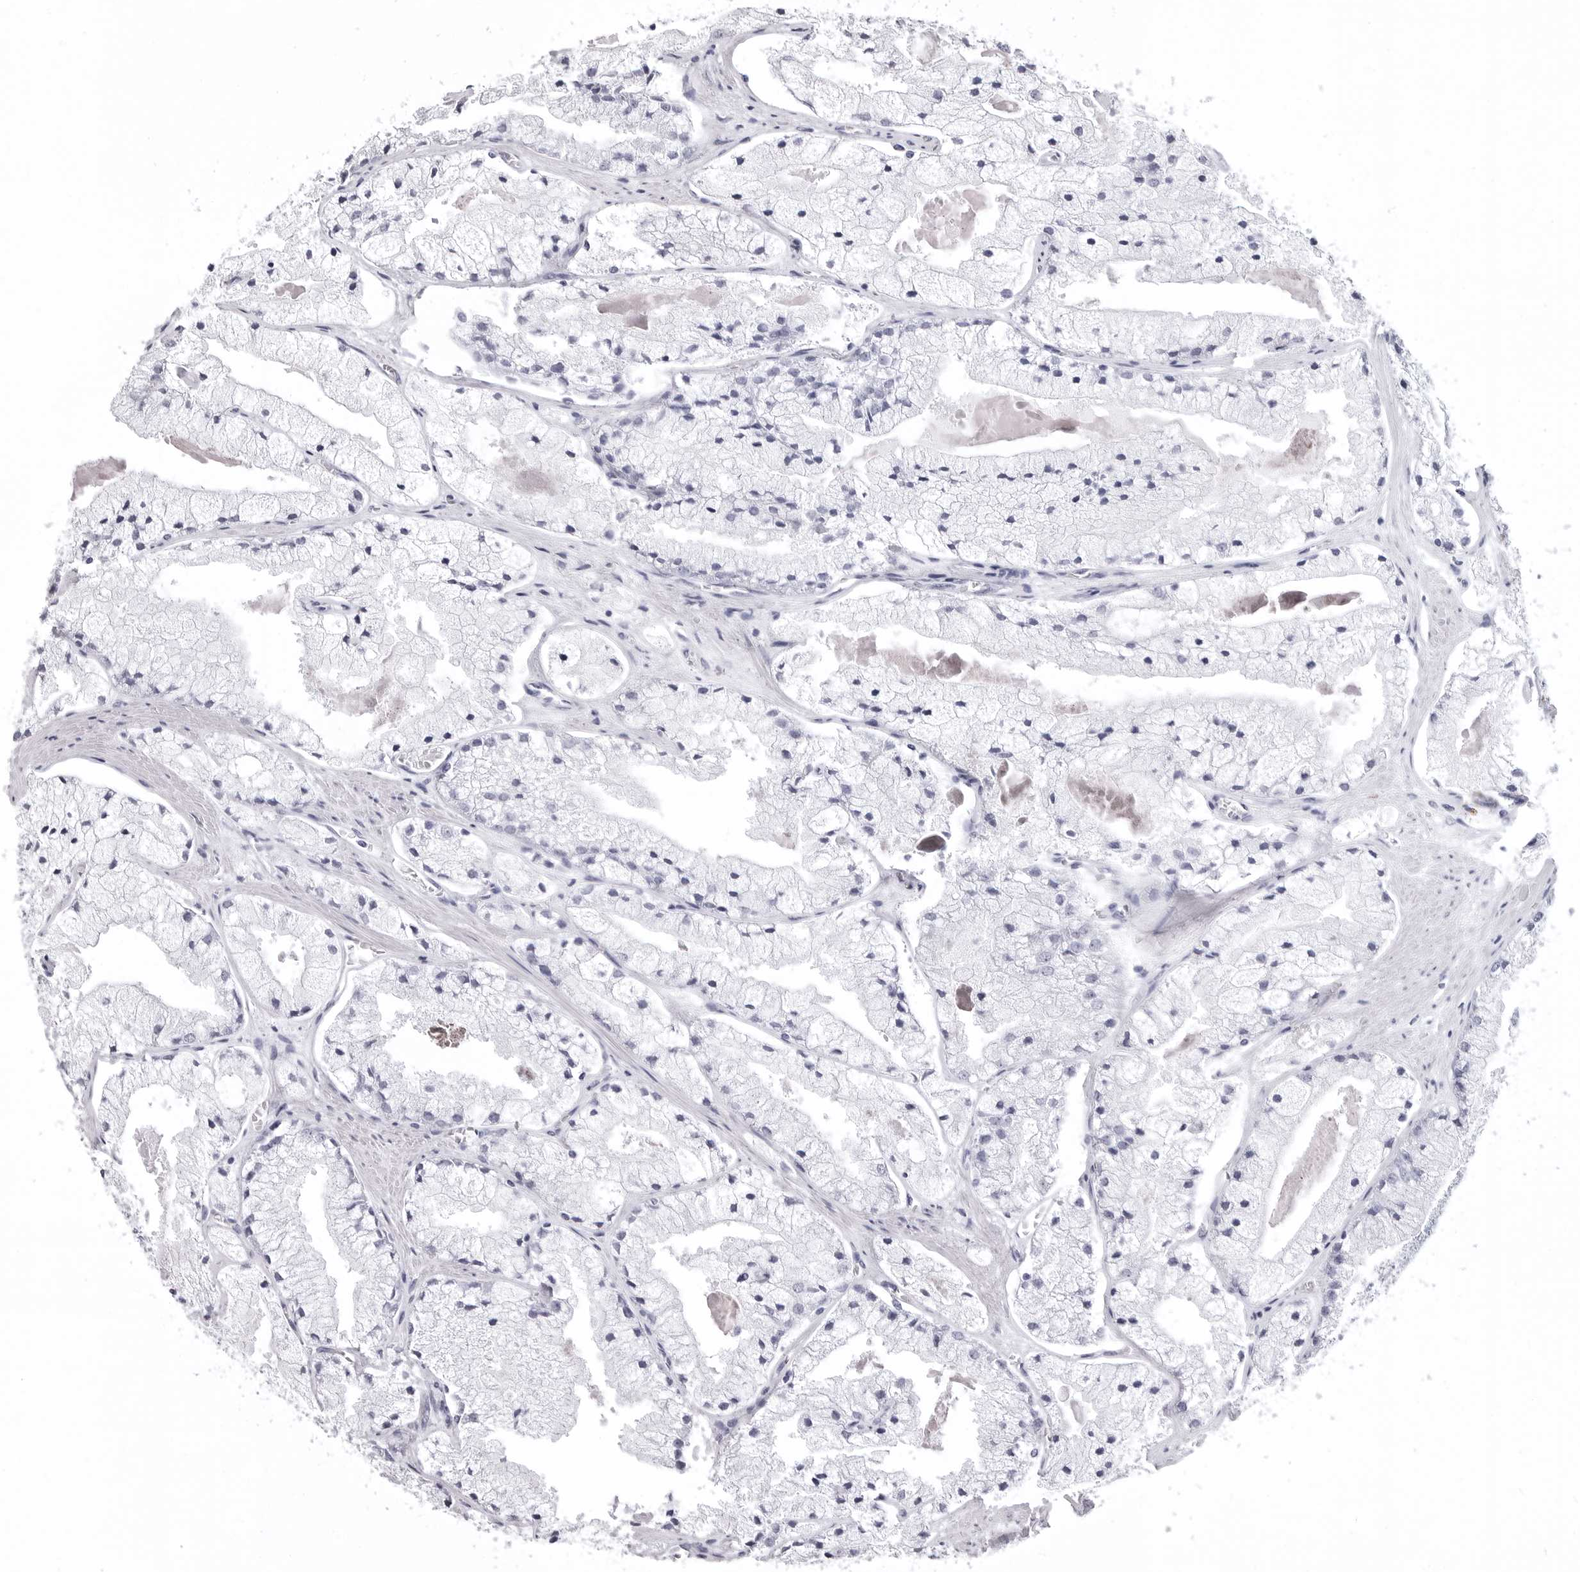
{"staining": {"intensity": "negative", "quantity": "none", "location": "none"}, "tissue": "prostate cancer", "cell_type": "Tumor cells", "image_type": "cancer", "snomed": [{"axis": "morphology", "description": "Adenocarcinoma, High grade"}, {"axis": "topography", "description": "Prostate"}], "caption": "A micrograph of human prostate adenocarcinoma (high-grade) is negative for staining in tumor cells. (Immunohistochemistry, brightfield microscopy, high magnification).", "gene": "LGALS4", "patient": {"sex": "male", "age": 50}}